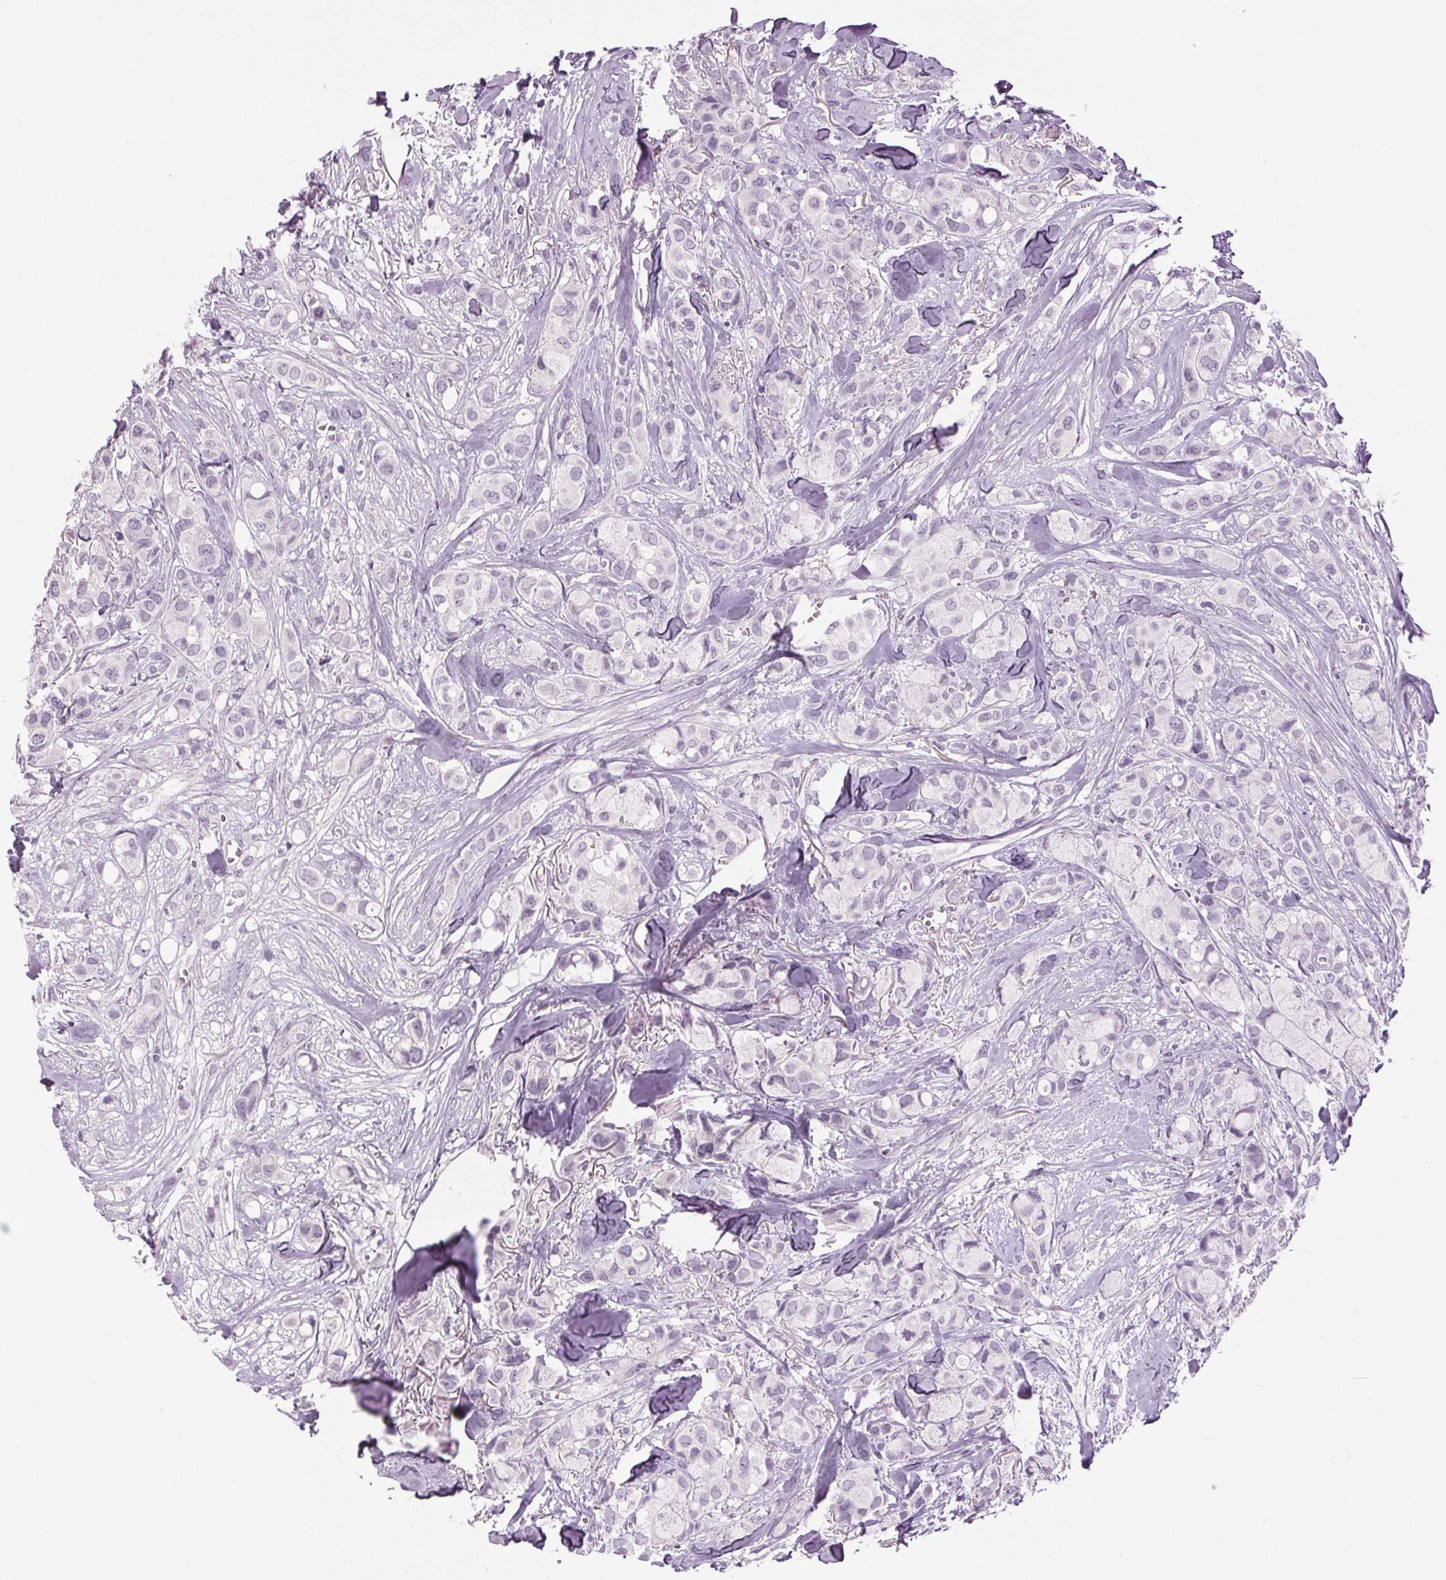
{"staining": {"intensity": "negative", "quantity": "none", "location": "none"}, "tissue": "breast cancer", "cell_type": "Tumor cells", "image_type": "cancer", "snomed": [{"axis": "morphology", "description": "Duct carcinoma"}, {"axis": "topography", "description": "Breast"}], "caption": "Human invasive ductal carcinoma (breast) stained for a protein using immunohistochemistry (IHC) exhibits no expression in tumor cells.", "gene": "DNAH12", "patient": {"sex": "female", "age": 85}}